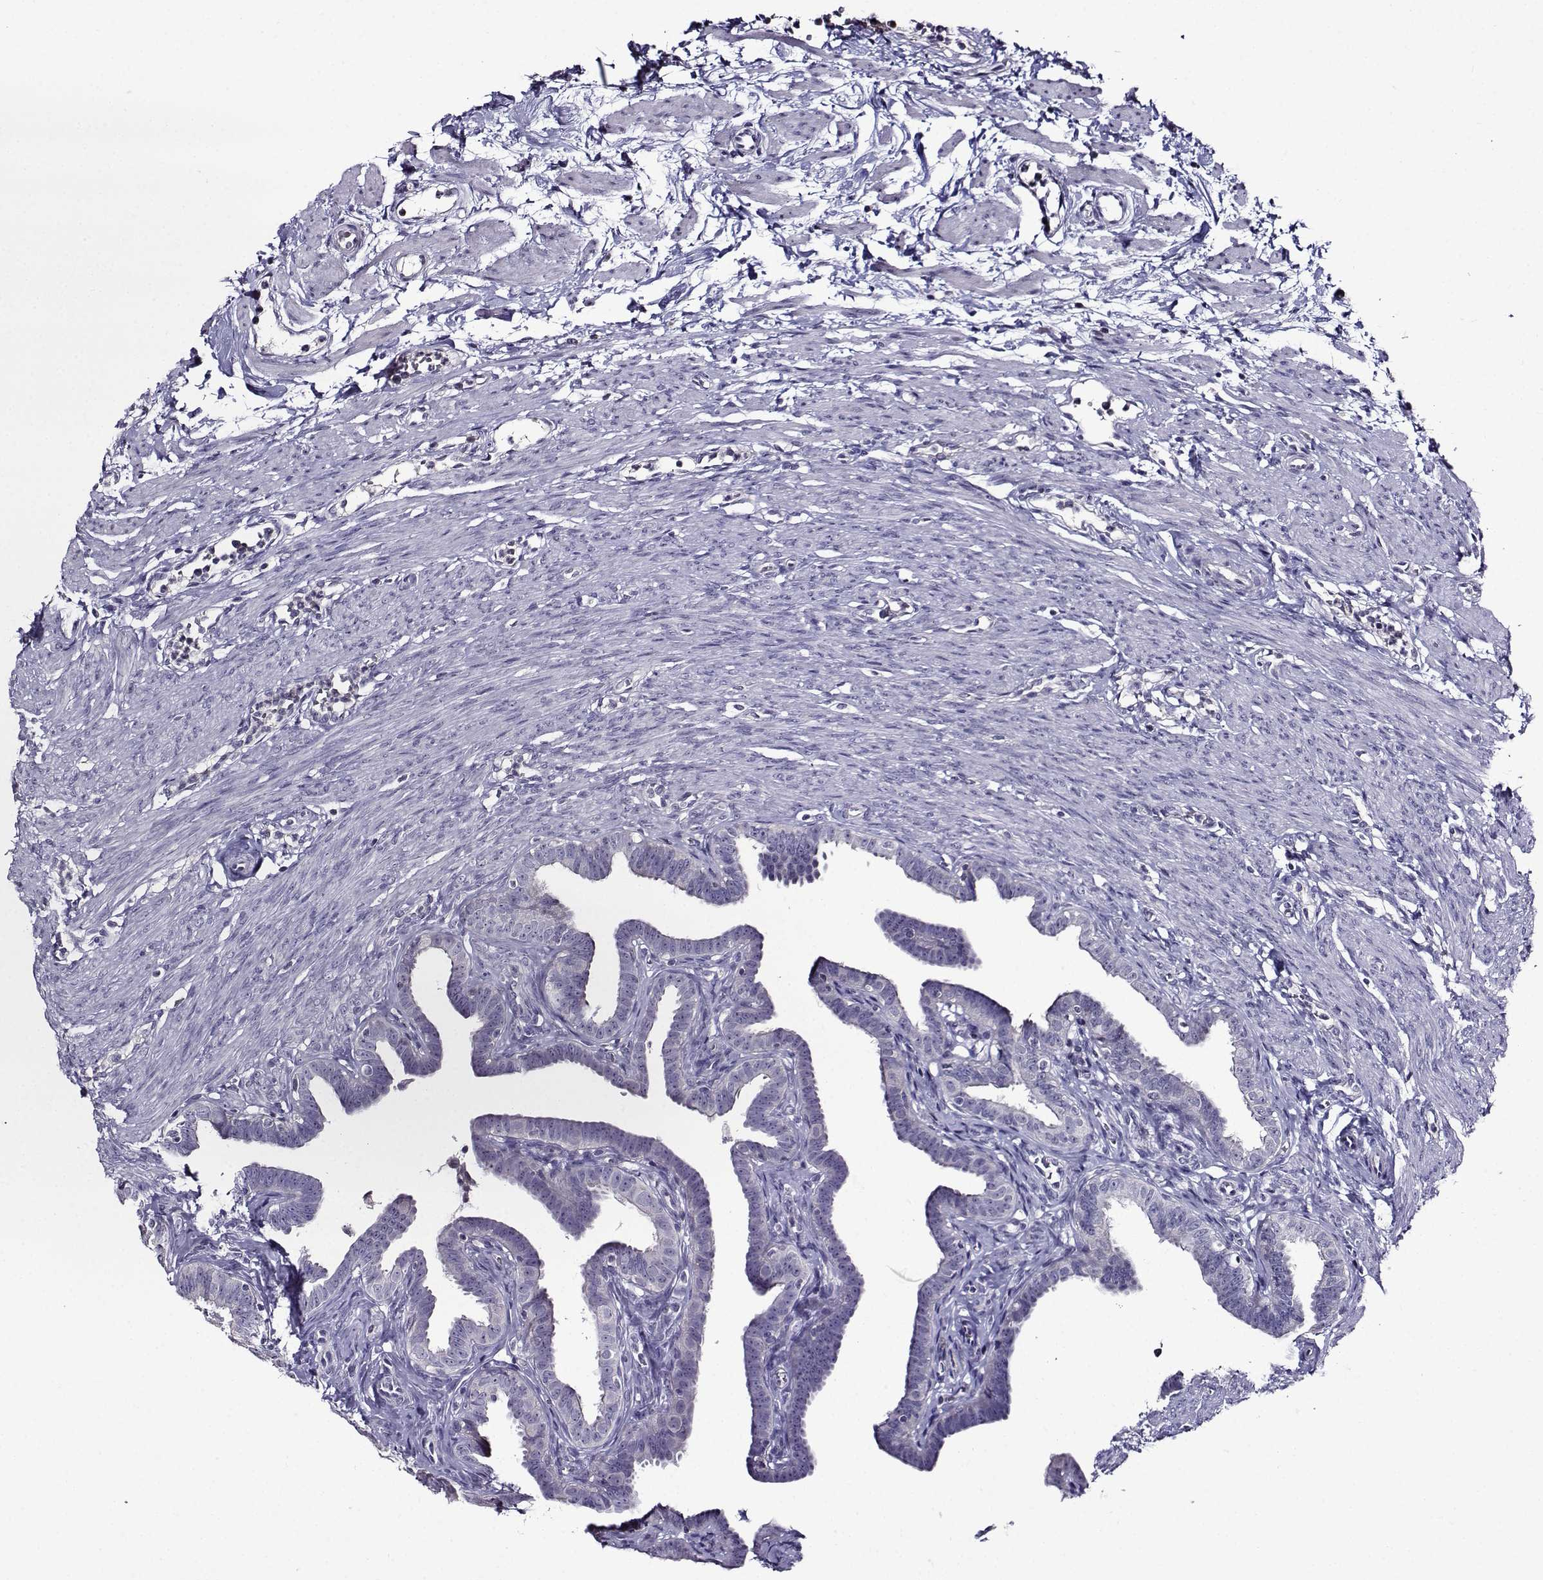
{"staining": {"intensity": "negative", "quantity": "none", "location": "none"}, "tissue": "fallopian tube", "cell_type": "Glandular cells", "image_type": "normal", "snomed": [{"axis": "morphology", "description": "Normal tissue, NOS"}, {"axis": "topography", "description": "Fallopian tube"}, {"axis": "topography", "description": "Ovary"}], "caption": "DAB immunohistochemical staining of normal human fallopian tube displays no significant positivity in glandular cells. The staining was performed using DAB to visualize the protein expression in brown, while the nuclei were stained in blue with hematoxylin (Magnification: 20x).", "gene": "TMEM266", "patient": {"sex": "female", "age": 33}}